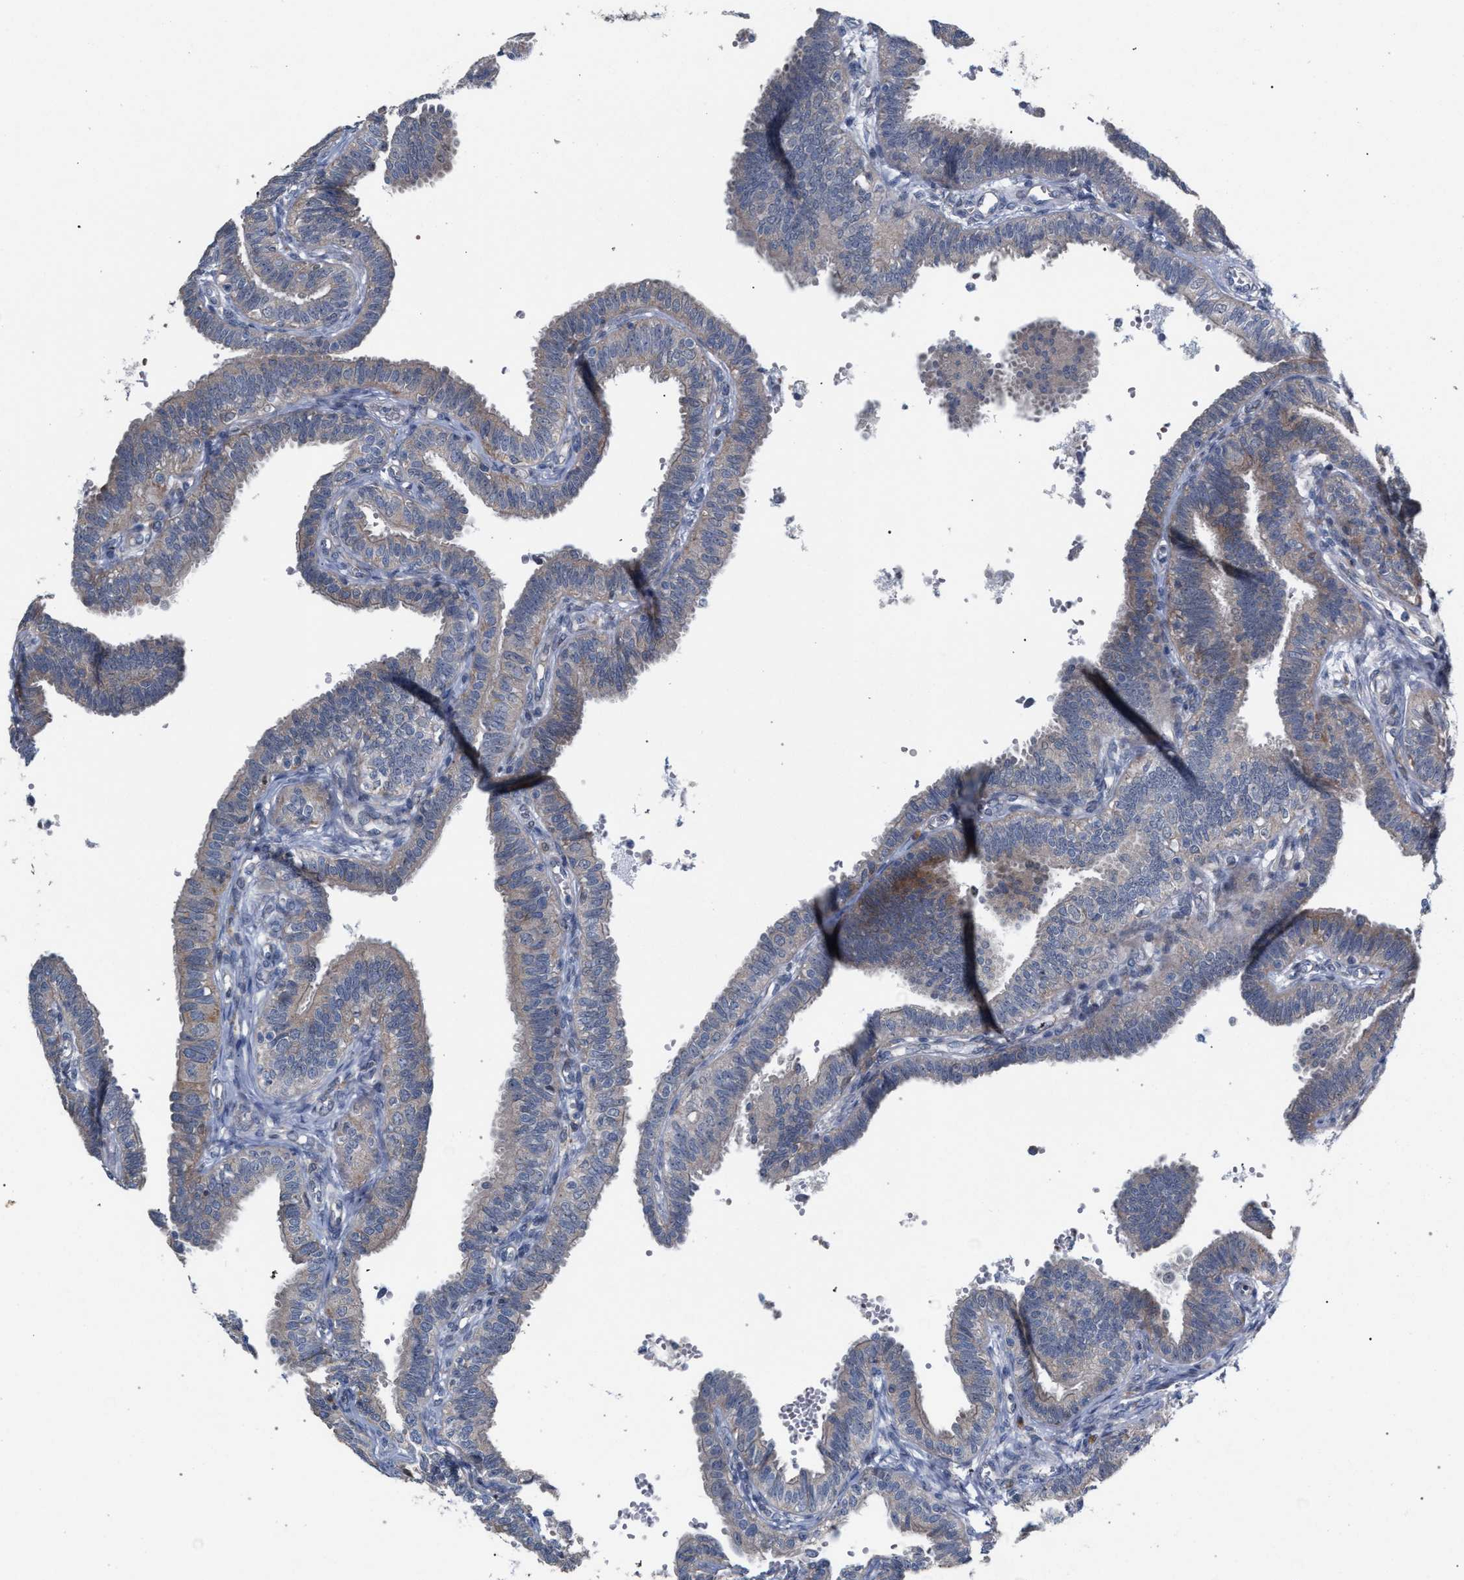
{"staining": {"intensity": "weak", "quantity": "<25%", "location": "cytoplasmic/membranous"}, "tissue": "fallopian tube", "cell_type": "Glandular cells", "image_type": "normal", "snomed": [{"axis": "morphology", "description": "Normal tissue, NOS"}, {"axis": "topography", "description": "Fallopian tube"}, {"axis": "topography", "description": "Placenta"}], "caption": "There is no significant staining in glandular cells of fallopian tube. (DAB IHC, high magnification).", "gene": "RNF135", "patient": {"sex": "female", "age": 34}}